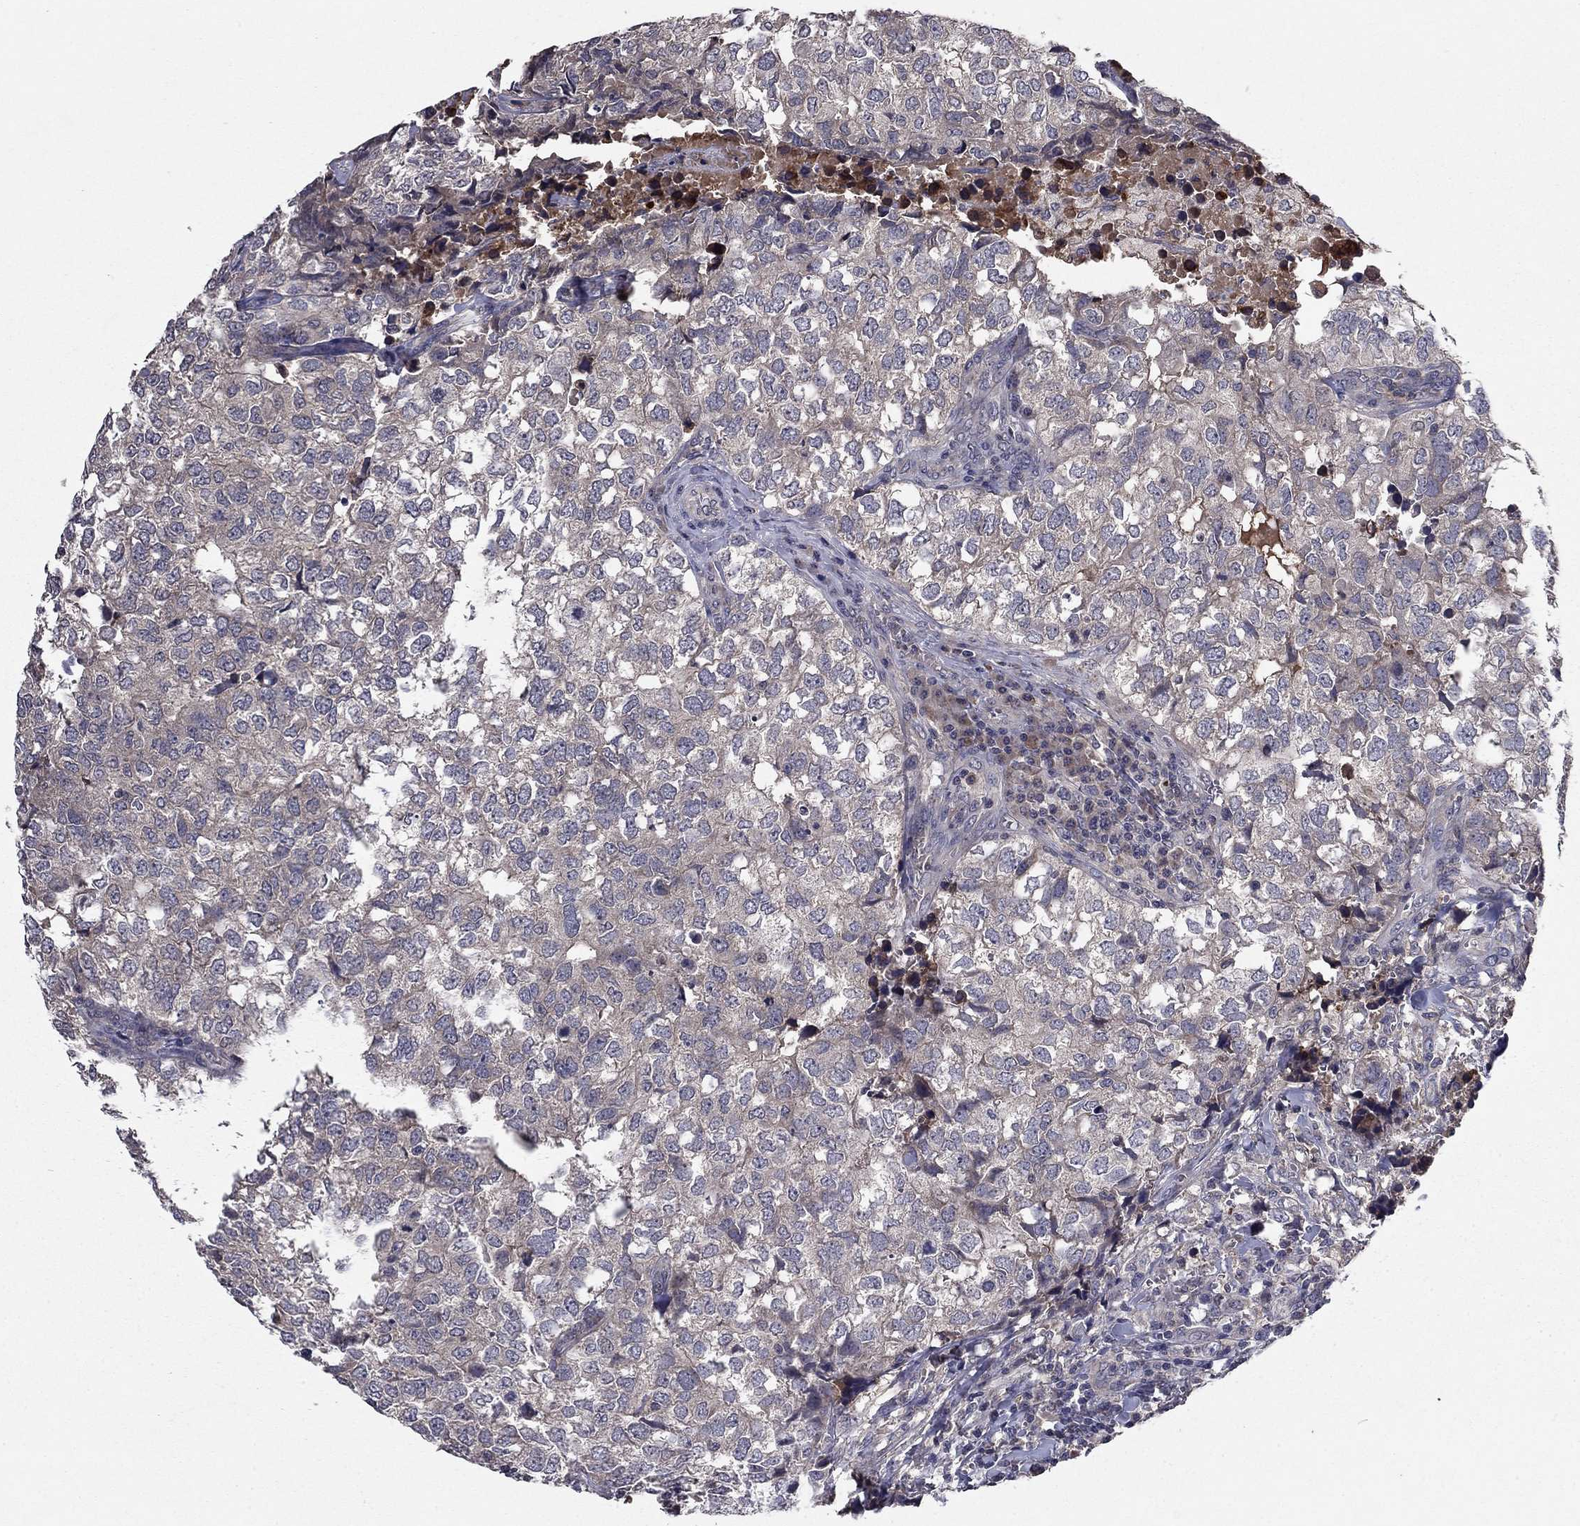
{"staining": {"intensity": "negative", "quantity": "none", "location": "none"}, "tissue": "breast cancer", "cell_type": "Tumor cells", "image_type": "cancer", "snomed": [{"axis": "morphology", "description": "Duct carcinoma"}, {"axis": "topography", "description": "Breast"}], "caption": "A histopathology image of human breast intraductal carcinoma is negative for staining in tumor cells.", "gene": "PROS1", "patient": {"sex": "female", "age": 30}}